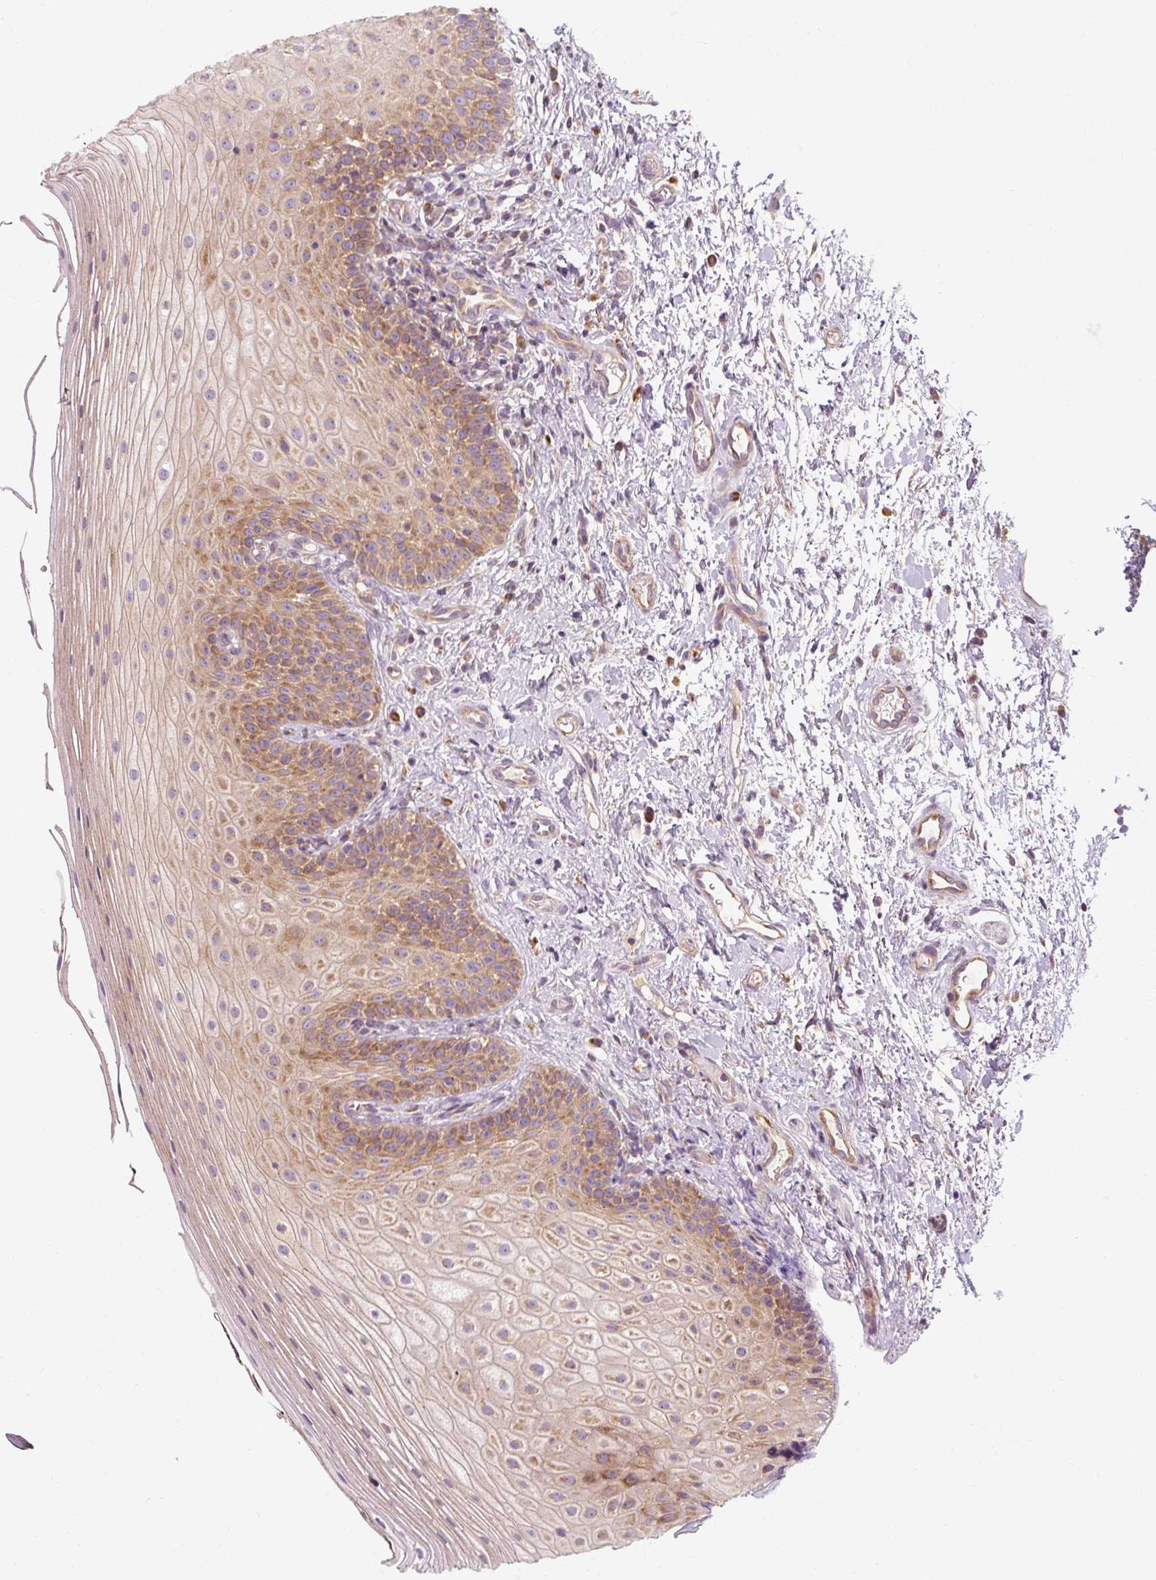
{"staining": {"intensity": "moderate", "quantity": ">75%", "location": "cytoplasmic/membranous"}, "tissue": "oral mucosa", "cell_type": "Squamous epithelial cells", "image_type": "normal", "snomed": [{"axis": "morphology", "description": "Normal tissue, NOS"}, {"axis": "topography", "description": "Oral tissue"}], "caption": "About >75% of squamous epithelial cells in unremarkable oral mucosa display moderate cytoplasmic/membranous protein positivity as visualized by brown immunohistochemical staining.", "gene": "PRSS48", "patient": {"sex": "male", "age": 75}}